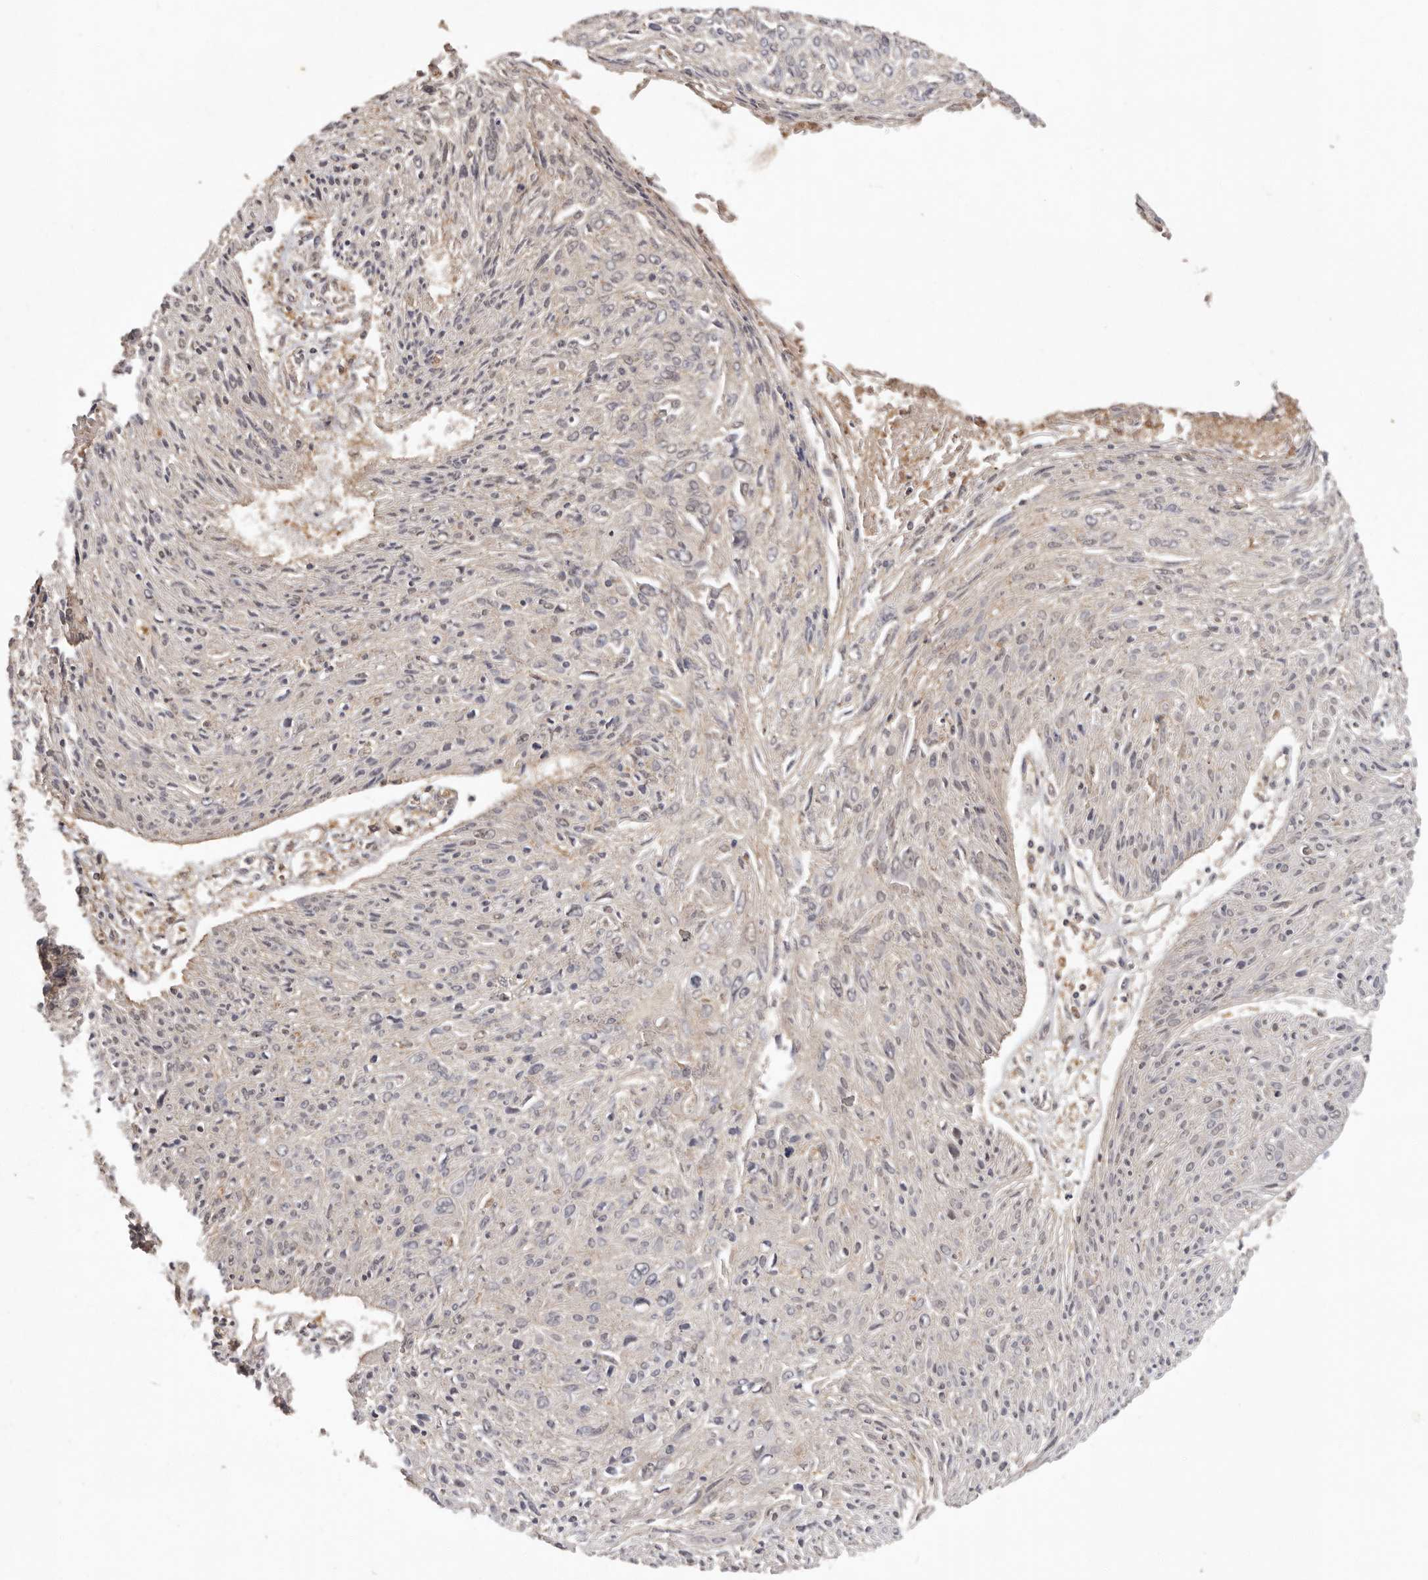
{"staining": {"intensity": "negative", "quantity": "none", "location": "none"}, "tissue": "cervical cancer", "cell_type": "Tumor cells", "image_type": "cancer", "snomed": [{"axis": "morphology", "description": "Squamous cell carcinoma, NOS"}, {"axis": "topography", "description": "Cervix"}], "caption": "Immunohistochemistry (IHC) photomicrograph of neoplastic tissue: human squamous cell carcinoma (cervical) stained with DAB (3,3'-diaminobenzidine) shows no significant protein positivity in tumor cells. (DAB immunohistochemistry with hematoxylin counter stain).", "gene": "RWDD1", "patient": {"sex": "female", "age": 51}}